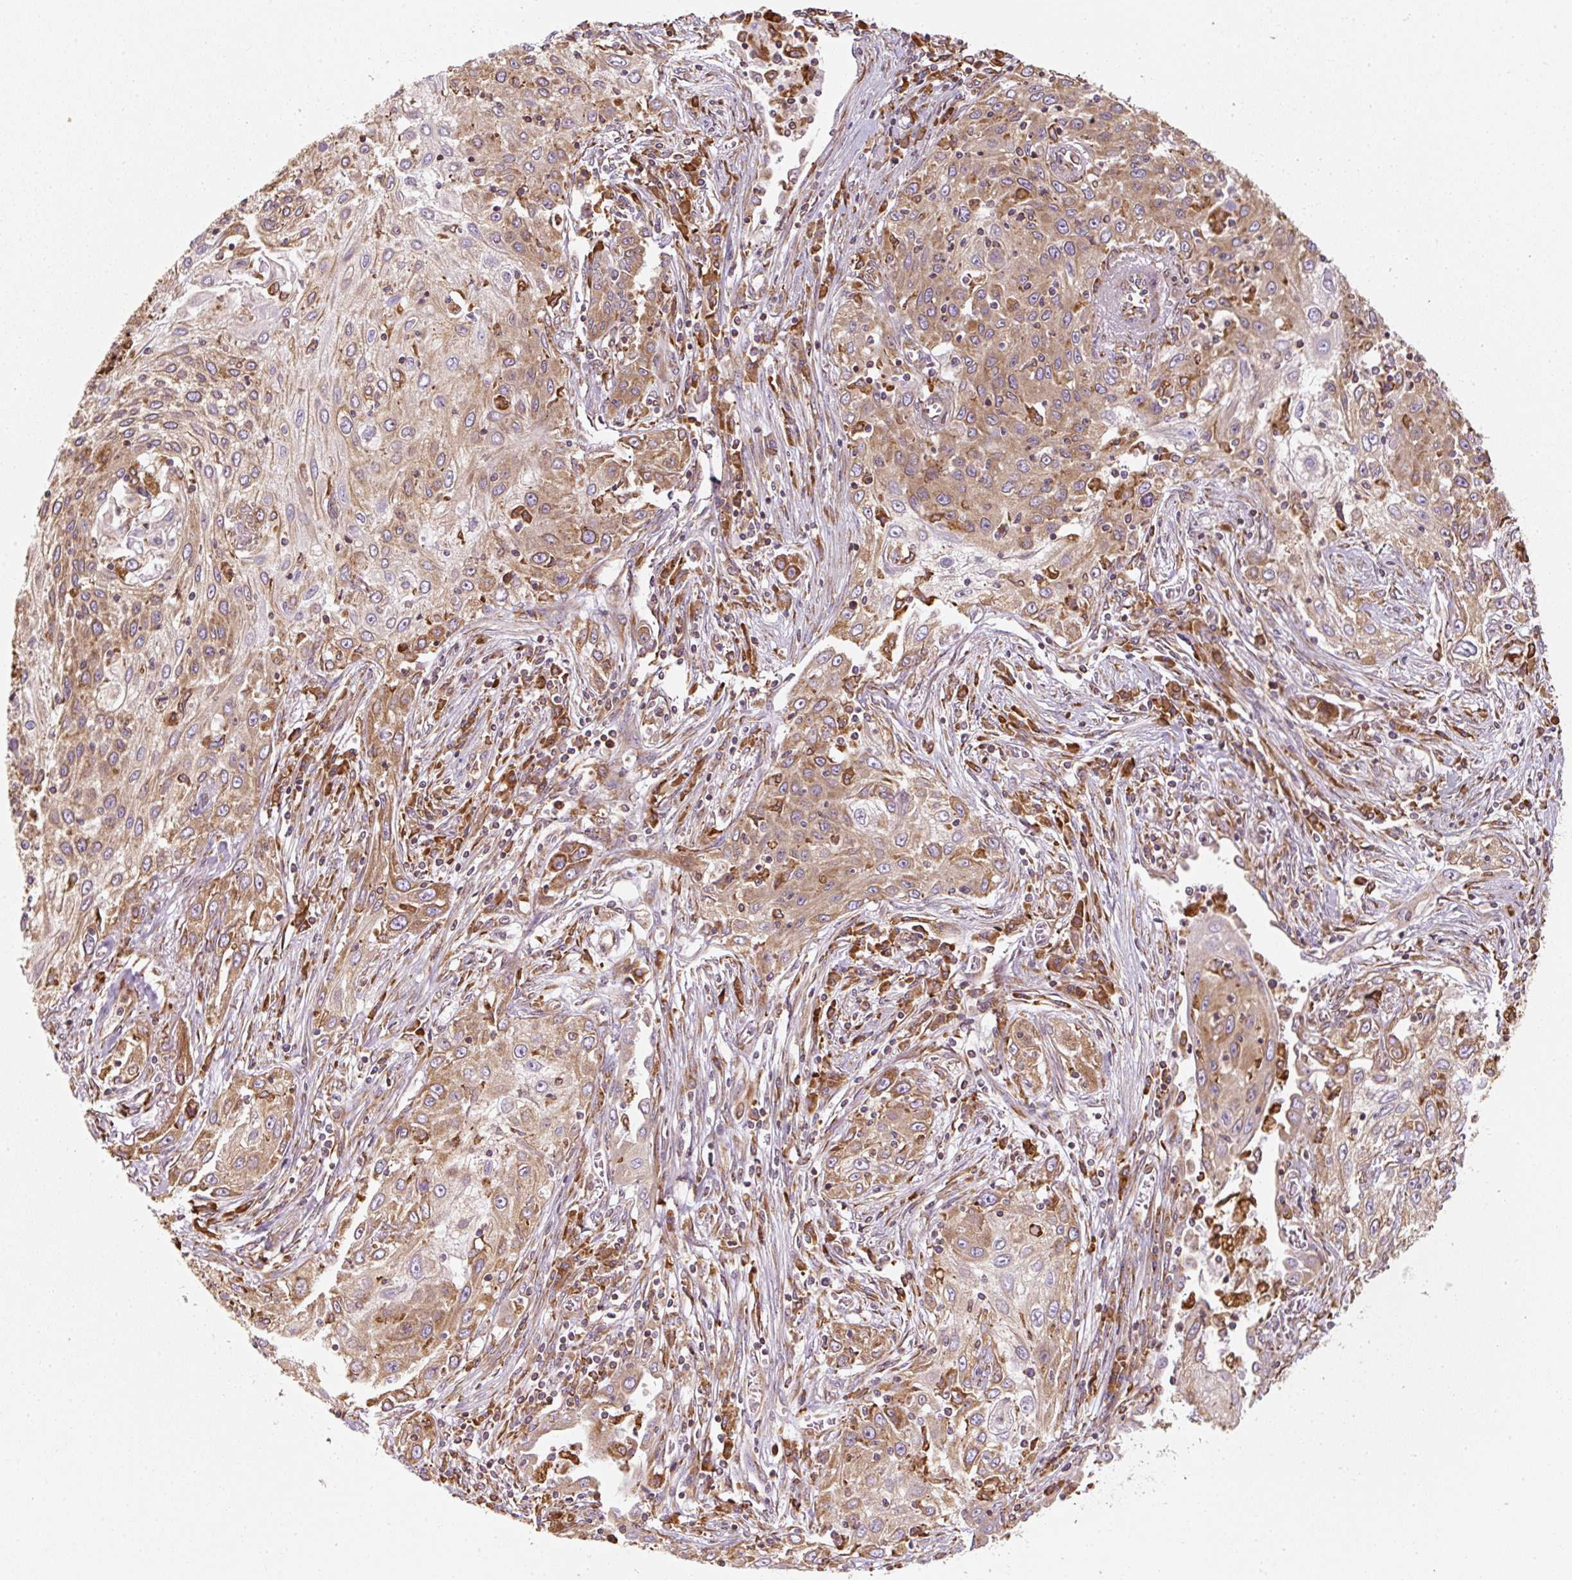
{"staining": {"intensity": "moderate", "quantity": ">75%", "location": "cytoplasmic/membranous"}, "tissue": "lung cancer", "cell_type": "Tumor cells", "image_type": "cancer", "snomed": [{"axis": "morphology", "description": "Squamous cell carcinoma, NOS"}, {"axis": "topography", "description": "Lung"}], "caption": "The image demonstrates a brown stain indicating the presence of a protein in the cytoplasmic/membranous of tumor cells in lung cancer.", "gene": "PRKCSH", "patient": {"sex": "female", "age": 69}}